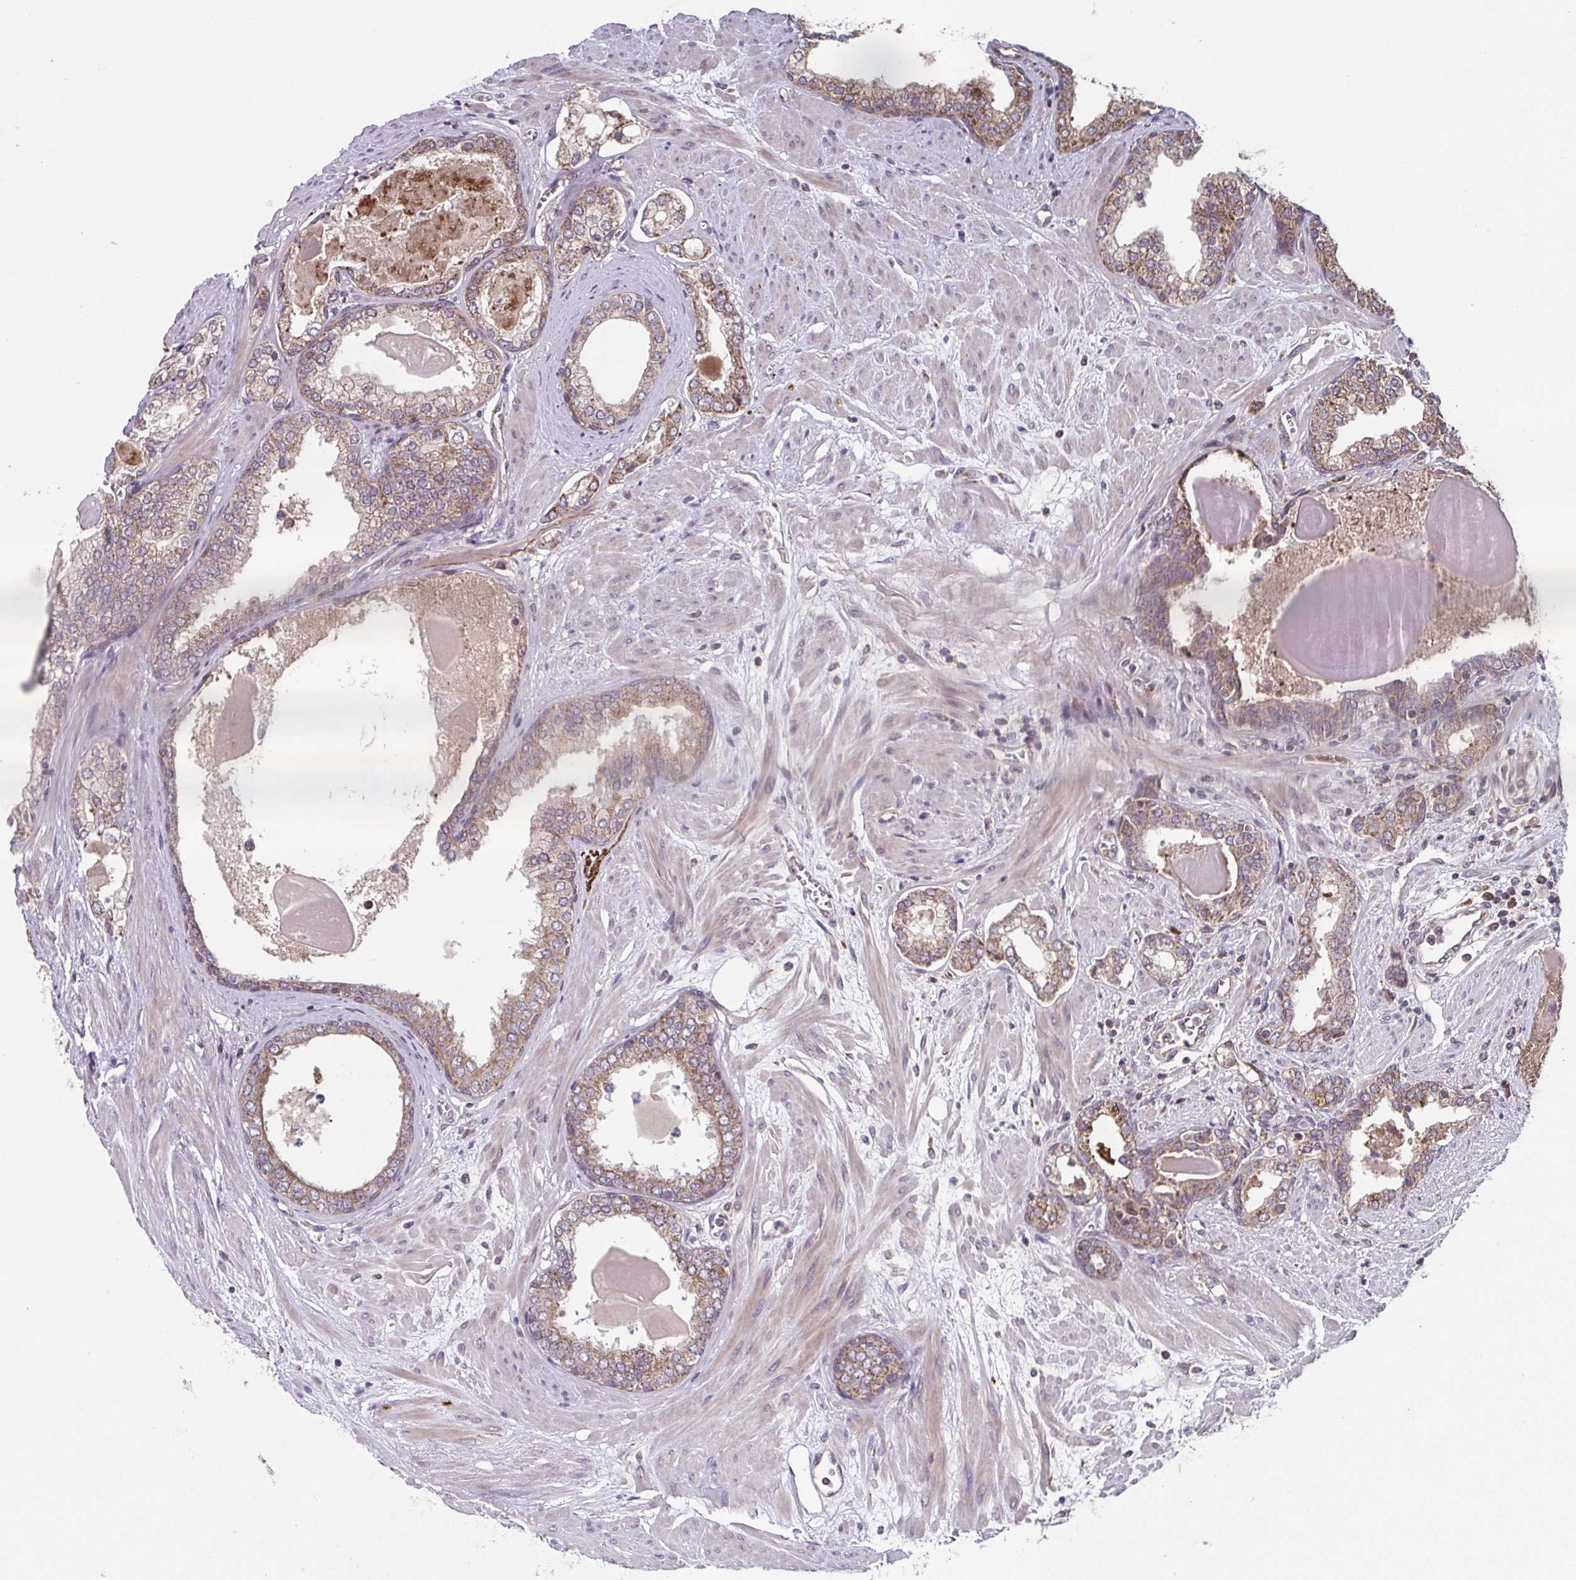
{"staining": {"intensity": "weak", "quantity": ">75%", "location": "cytoplasmic/membranous"}, "tissue": "prostate cancer", "cell_type": "Tumor cells", "image_type": "cancer", "snomed": [{"axis": "morphology", "description": "Adenocarcinoma, Low grade"}, {"axis": "topography", "description": "Prostate"}], "caption": "Immunohistochemistry photomicrograph of neoplastic tissue: human prostate cancer stained using immunohistochemistry reveals low levels of weak protein expression localized specifically in the cytoplasmic/membranous of tumor cells, appearing as a cytoplasmic/membranous brown color.", "gene": "TTC19", "patient": {"sex": "male", "age": 64}}